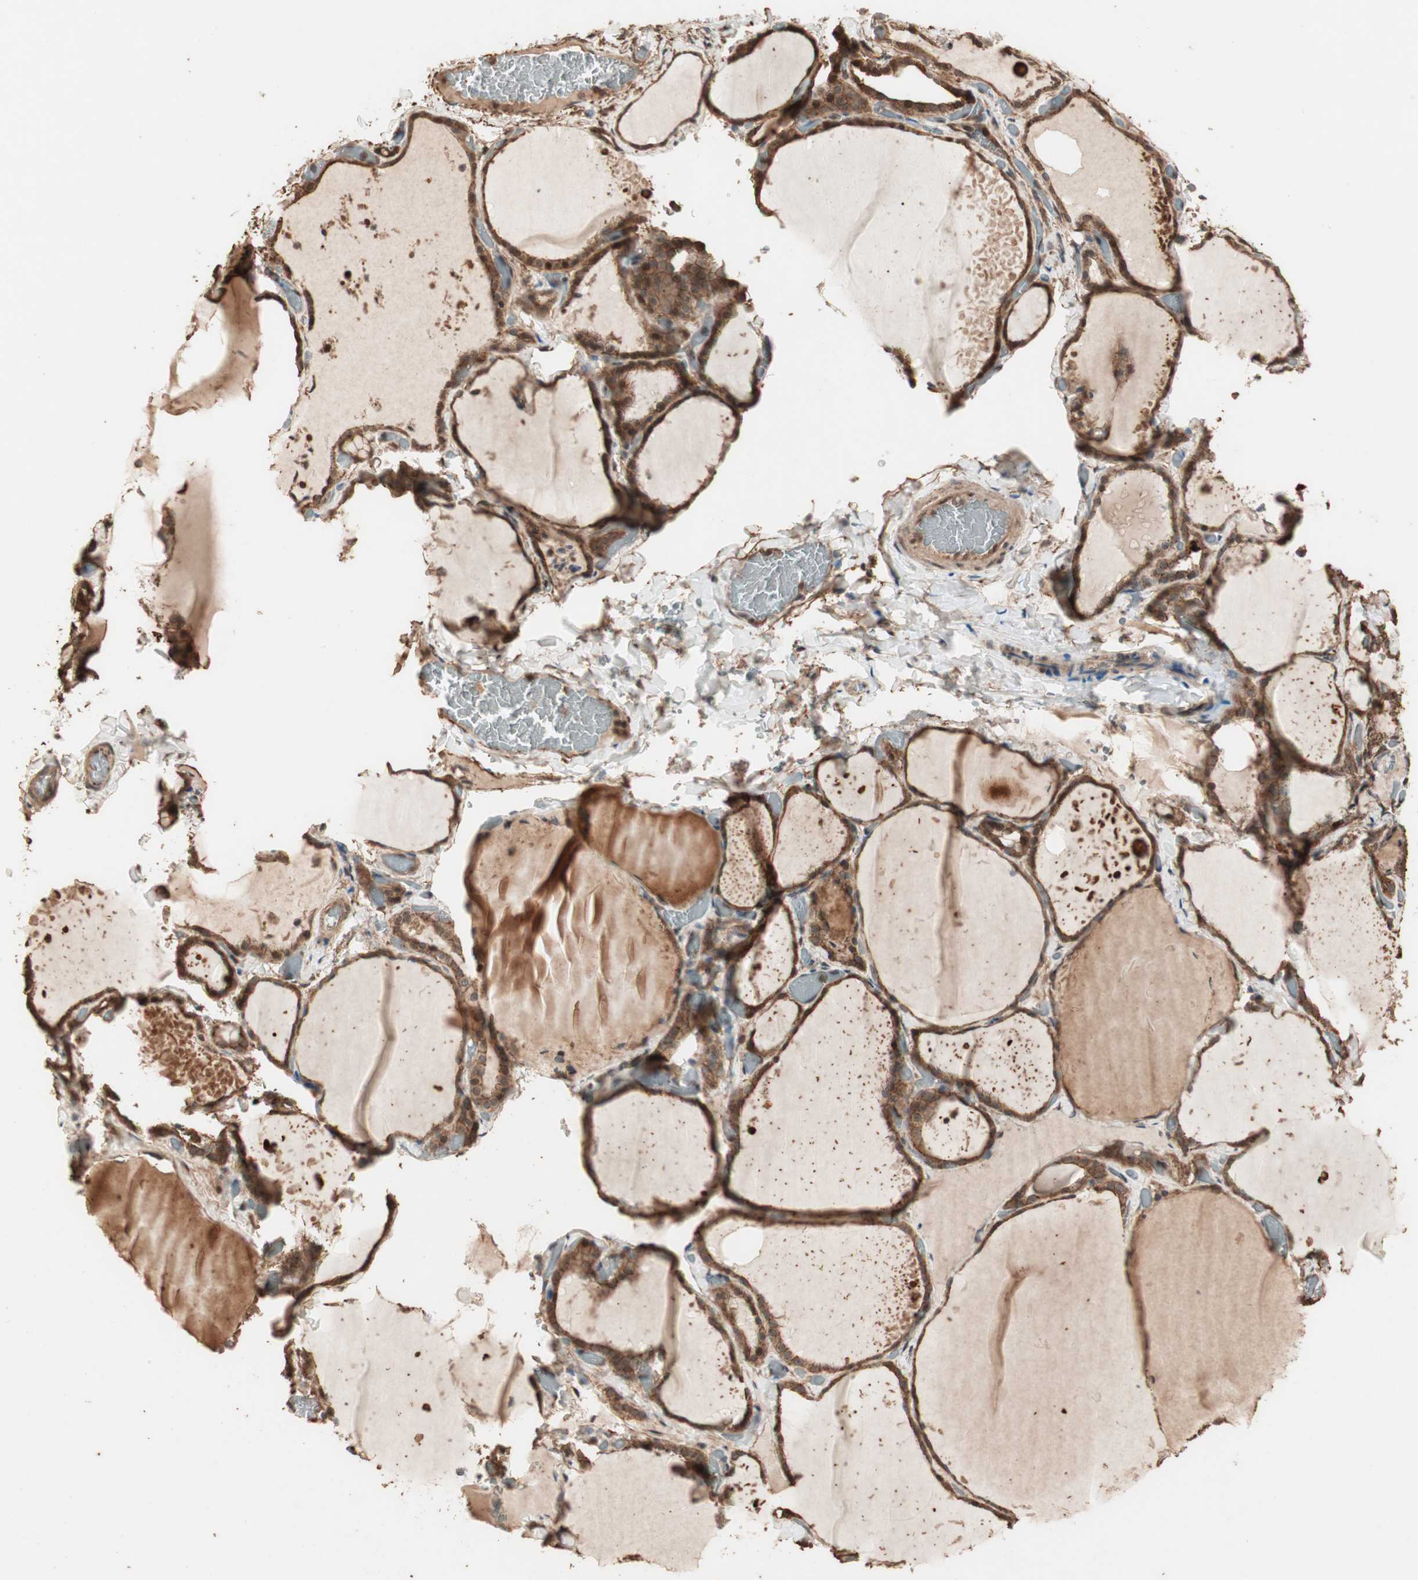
{"staining": {"intensity": "strong", "quantity": ">75%", "location": "cytoplasmic/membranous"}, "tissue": "thyroid gland", "cell_type": "Glandular cells", "image_type": "normal", "snomed": [{"axis": "morphology", "description": "Normal tissue, NOS"}, {"axis": "topography", "description": "Thyroid gland"}], "caption": "Immunohistochemistry (IHC) micrograph of unremarkable thyroid gland: thyroid gland stained using immunohistochemistry shows high levels of strong protein expression localized specifically in the cytoplasmic/membranous of glandular cells, appearing as a cytoplasmic/membranous brown color.", "gene": "USP20", "patient": {"sex": "female", "age": 22}}